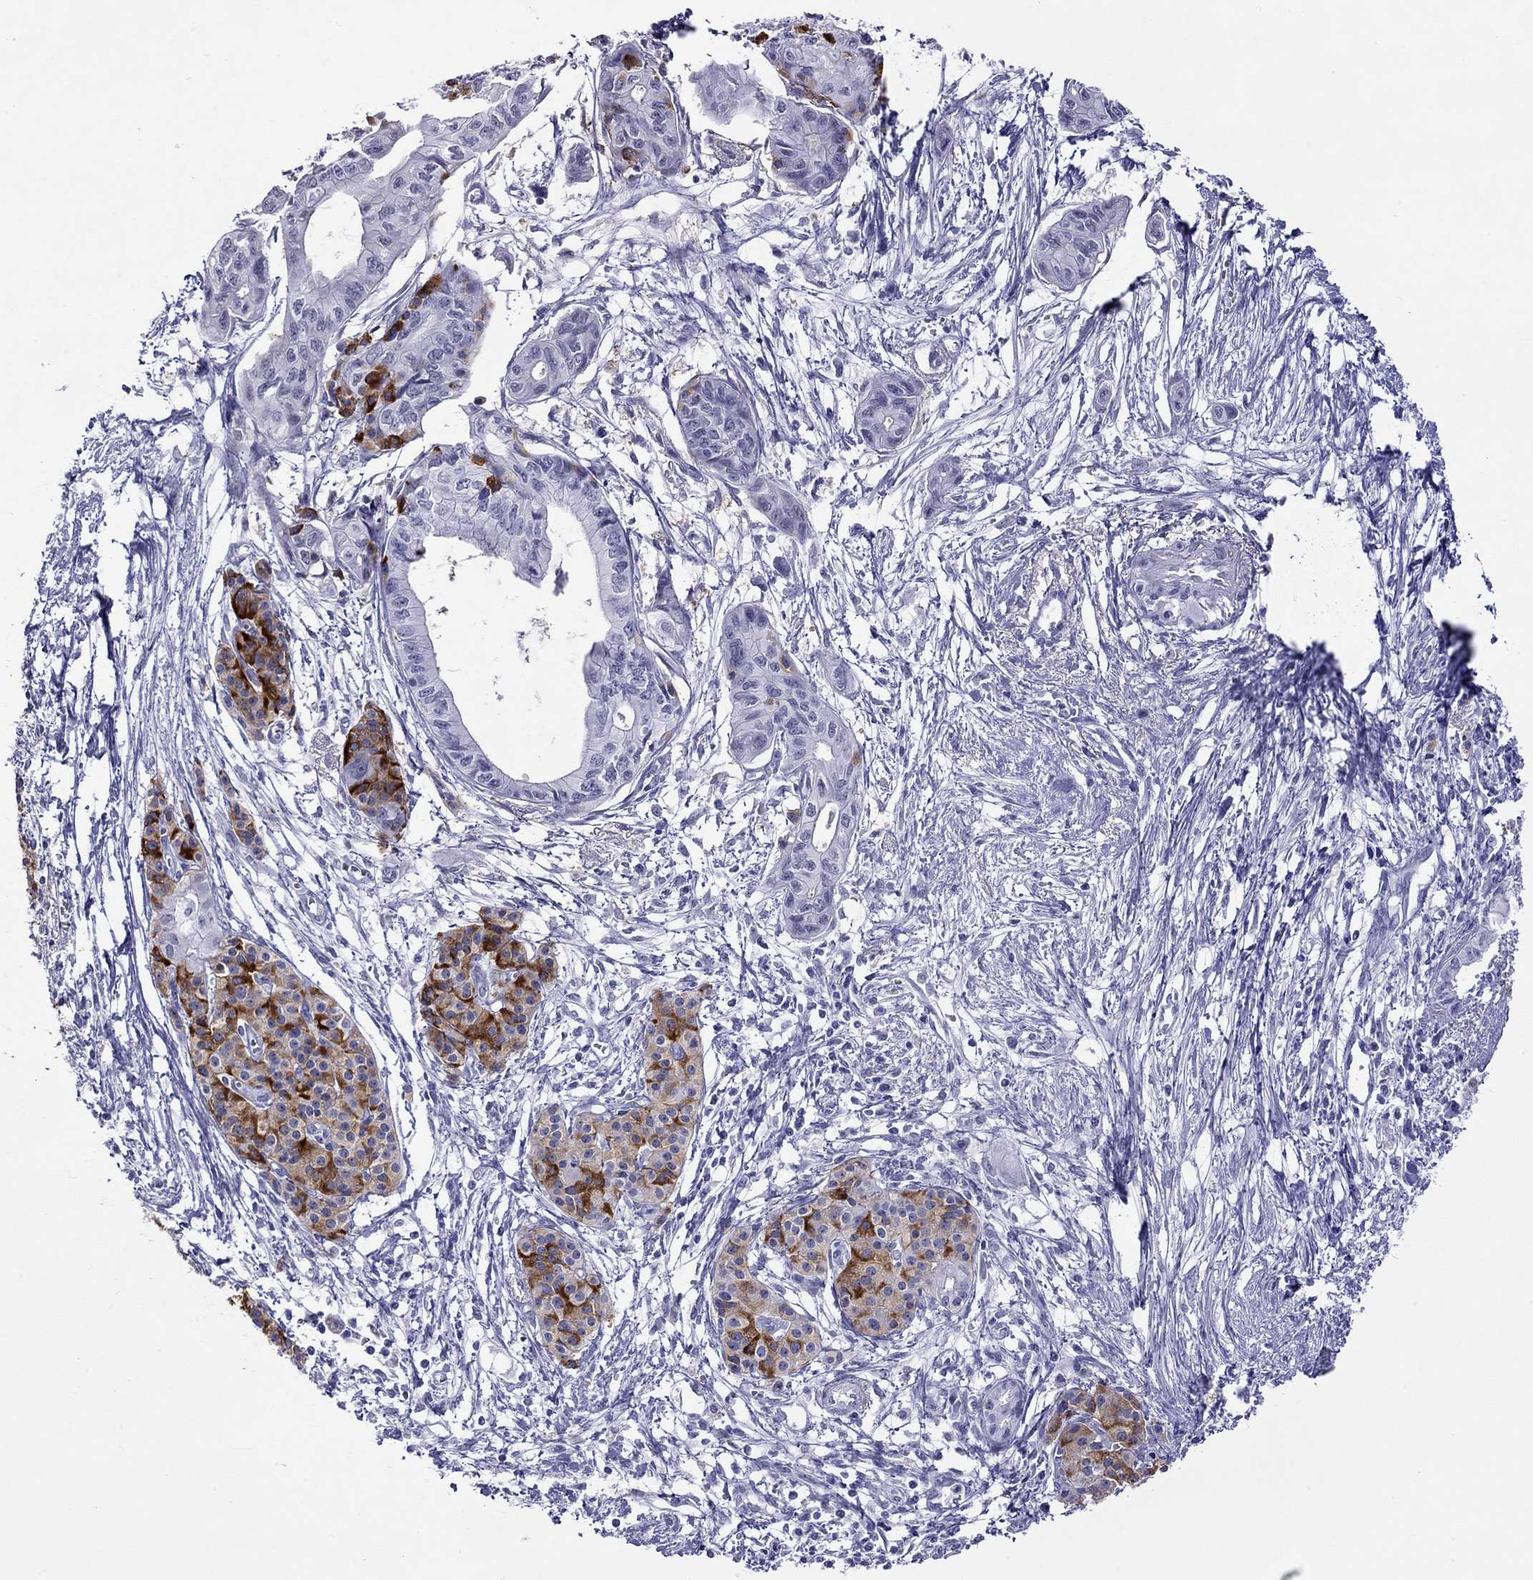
{"staining": {"intensity": "negative", "quantity": "none", "location": "none"}, "tissue": "pancreatic cancer", "cell_type": "Tumor cells", "image_type": "cancer", "snomed": [{"axis": "morphology", "description": "Adenocarcinoma, NOS"}, {"axis": "topography", "description": "Pancreas"}], "caption": "Pancreatic cancer stained for a protein using immunohistochemistry exhibits no positivity tumor cells.", "gene": "SLC30A8", "patient": {"sex": "female", "age": 76}}